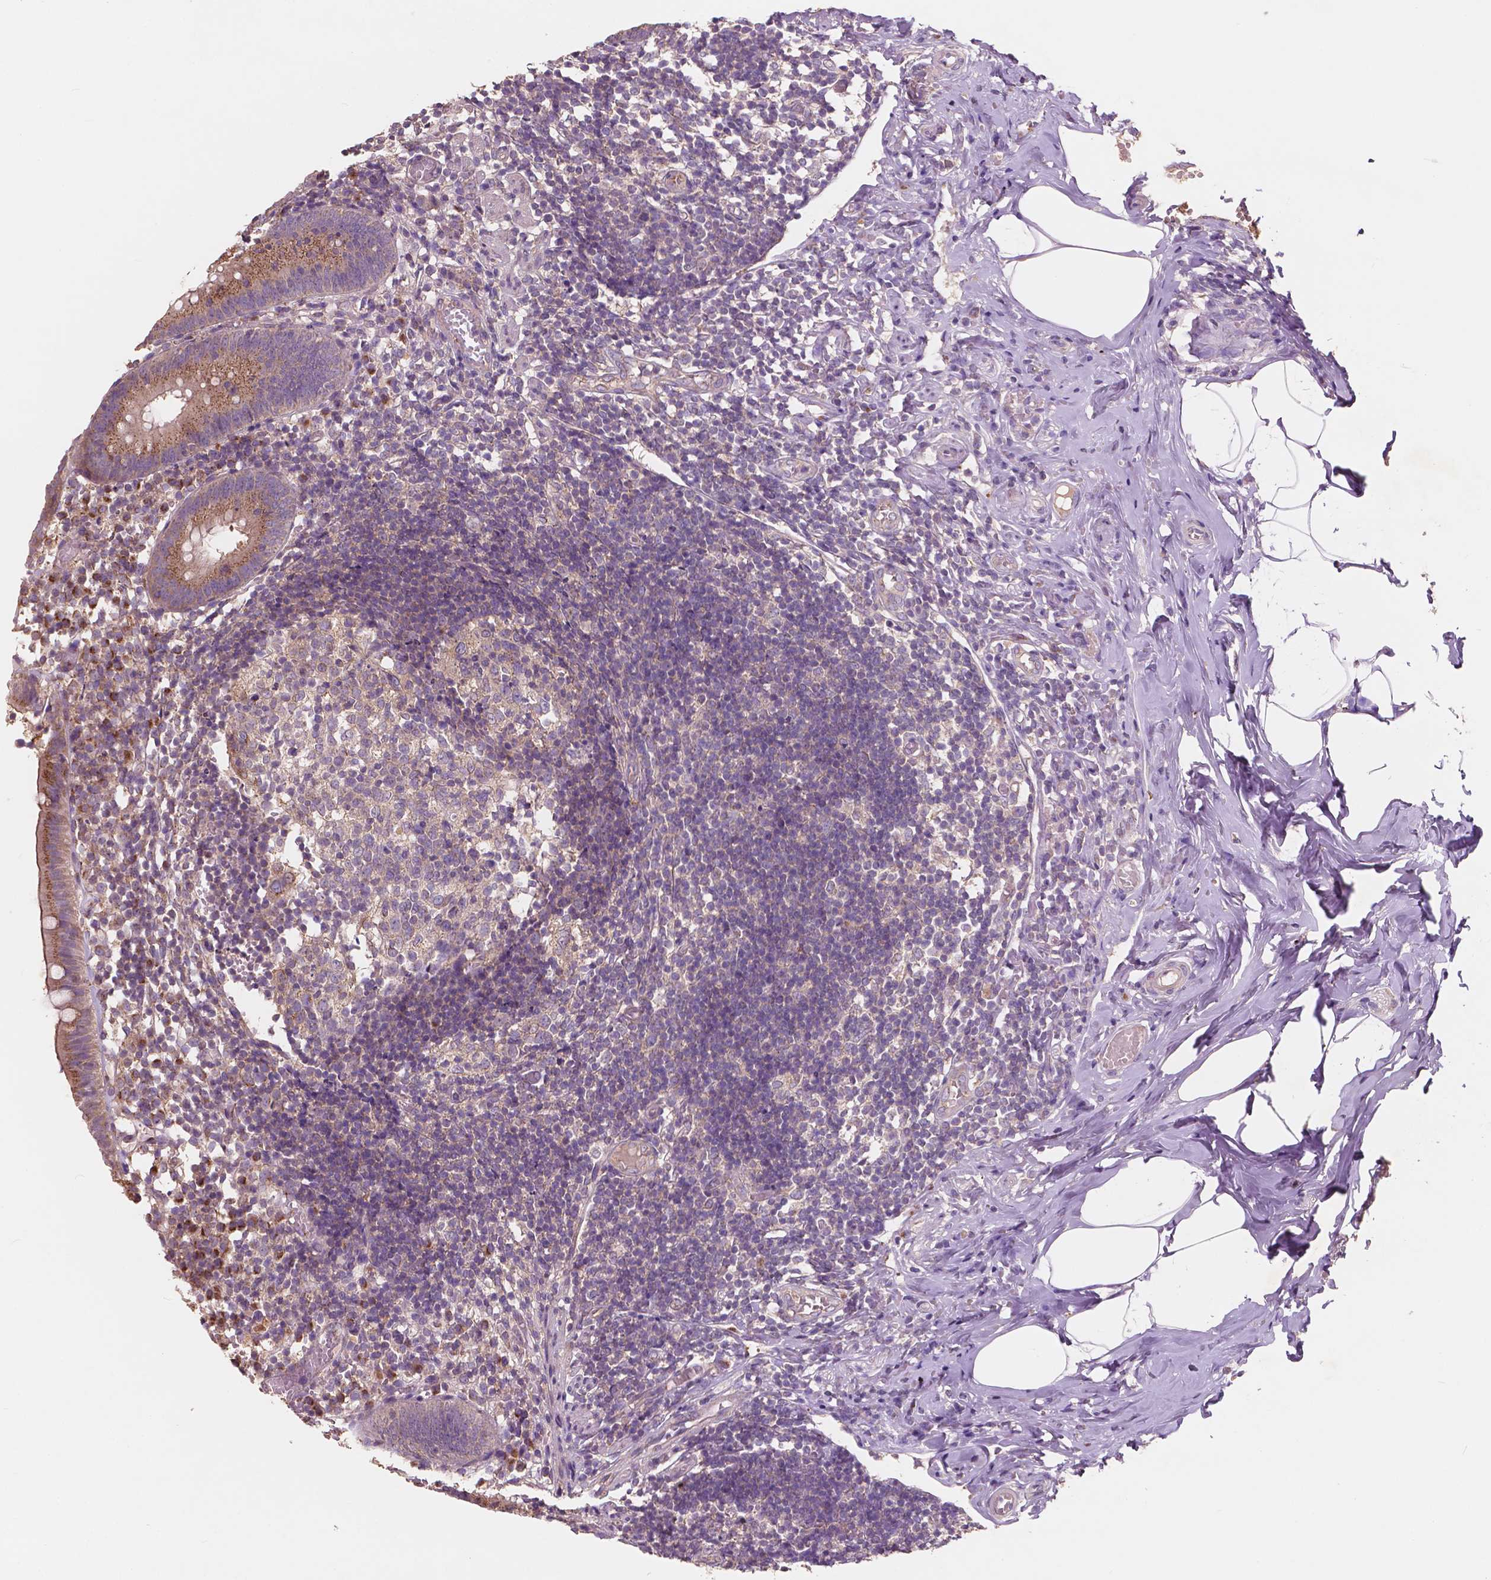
{"staining": {"intensity": "moderate", "quantity": ">75%", "location": "cytoplasmic/membranous"}, "tissue": "appendix", "cell_type": "Glandular cells", "image_type": "normal", "snomed": [{"axis": "morphology", "description": "Normal tissue, NOS"}, {"axis": "topography", "description": "Appendix"}], "caption": "Brown immunohistochemical staining in benign human appendix shows moderate cytoplasmic/membranous positivity in about >75% of glandular cells. The protein of interest is shown in brown color, while the nuclei are stained blue.", "gene": "CHPT1", "patient": {"sex": "female", "age": 32}}